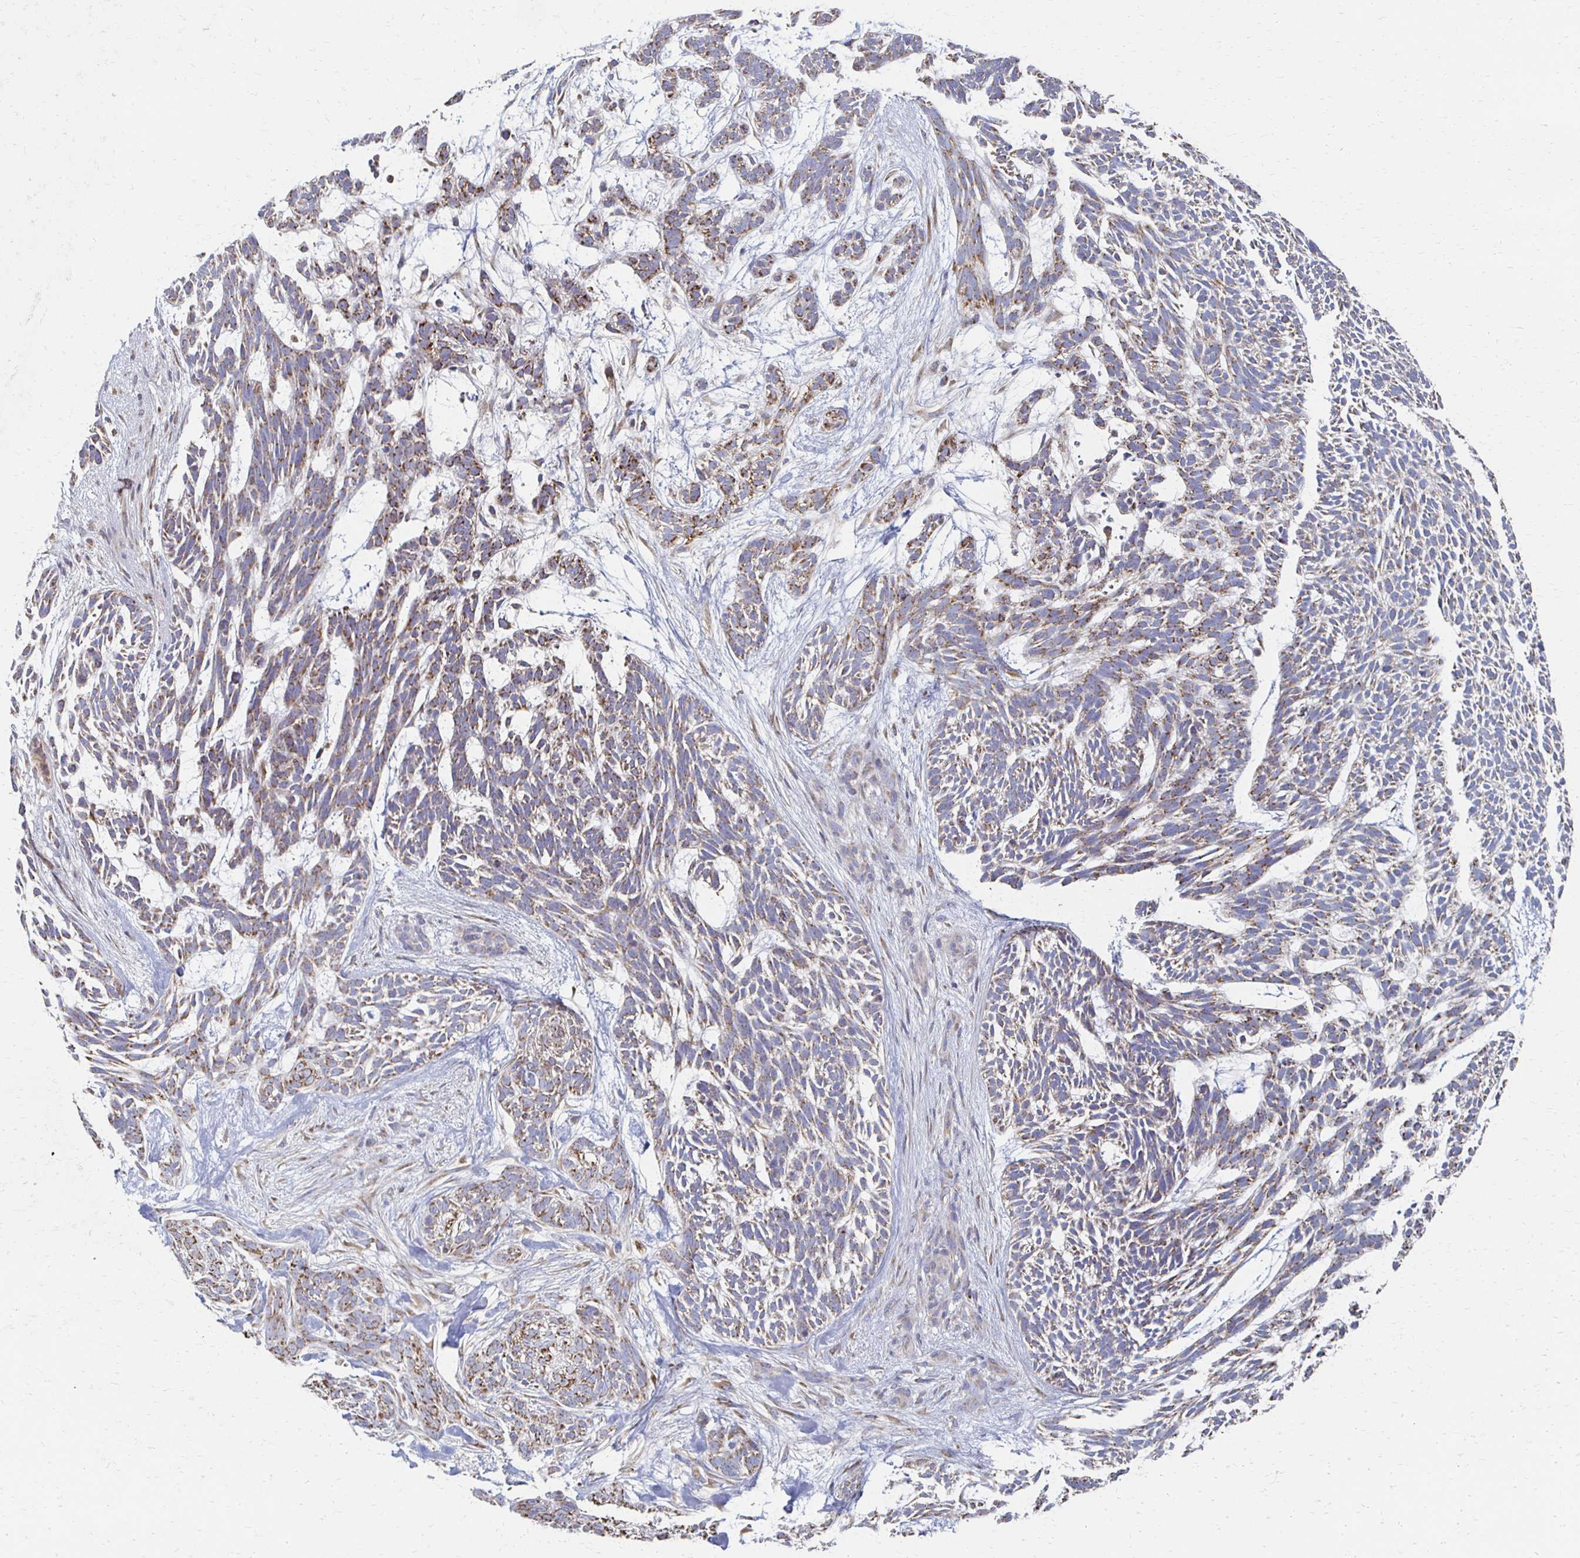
{"staining": {"intensity": "moderate", "quantity": "25%-75%", "location": "cytoplasmic/membranous"}, "tissue": "skin cancer", "cell_type": "Tumor cells", "image_type": "cancer", "snomed": [{"axis": "morphology", "description": "Basal cell carcinoma"}, {"axis": "topography", "description": "Skin"}, {"axis": "topography", "description": "Skin, foot"}], "caption": "An immunohistochemistry (IHC) photomicrograph of neoplastic tissue is shown. Protein staining in brown highlights moderate cytoplasmic/membranous positivity in skin cancer (basal cell carcinoma) within tumor cells.", "gene": "CX3CR1", "patient": {"sex": "female", "age": 77}}